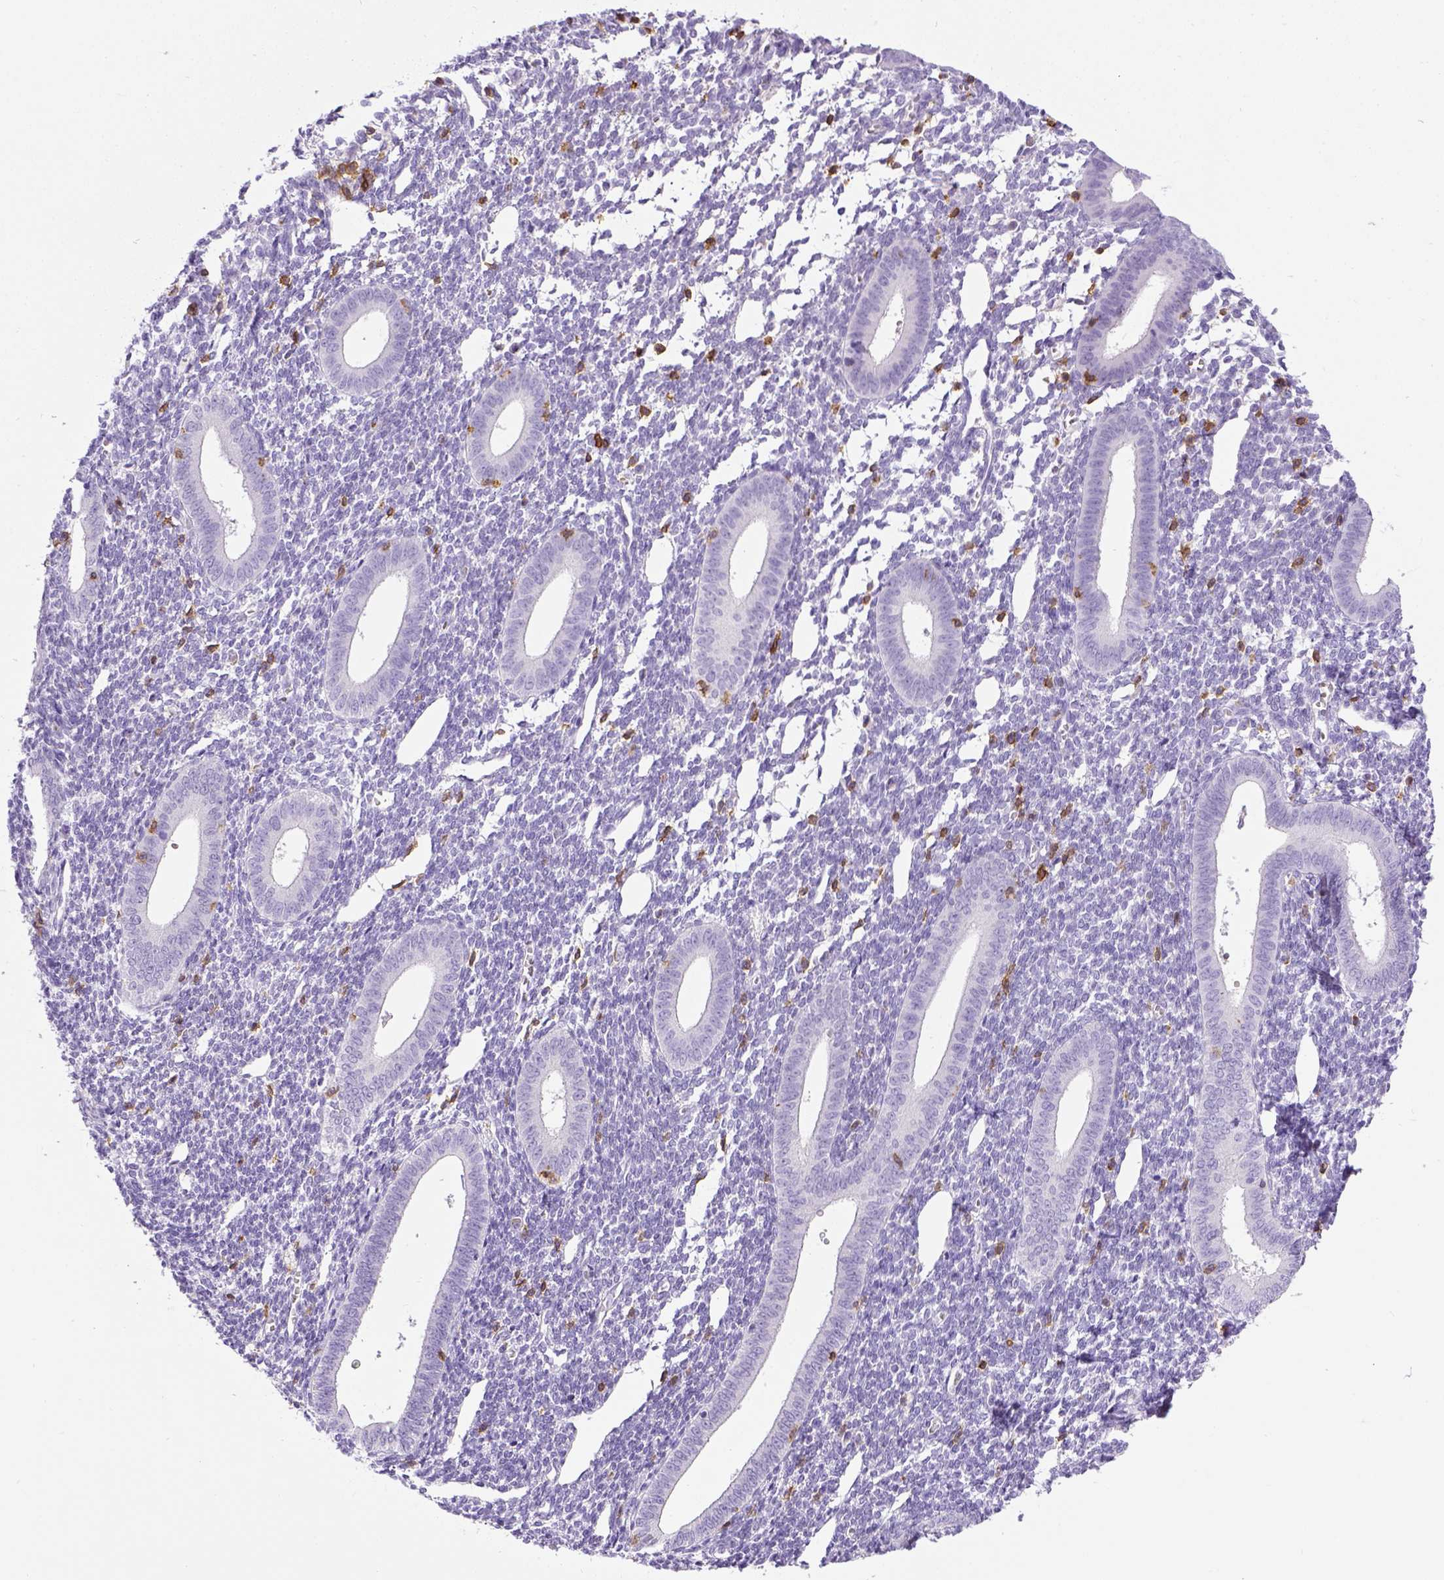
{"staining": {"intensity": "negative", "quantity": "none", "location": "none"}, "tissue": "endometrium", "cell_type": "Cells in endometrial stroma", "image_type": "normal", "snomed": [{"axis": "morphology", "description": "Normal tissue, NOS"}, {"axis": "topography", "description": "Endometrium"}], "caption": "High magnification brightfield microscopy of normal endometrium stained with DAB (brown) and counterstained with hematoxylin (blue): cells in endometrial stroma show no significant expression.", "gene": "CD3E", "patient": {"sex": "female", "age": 25}}